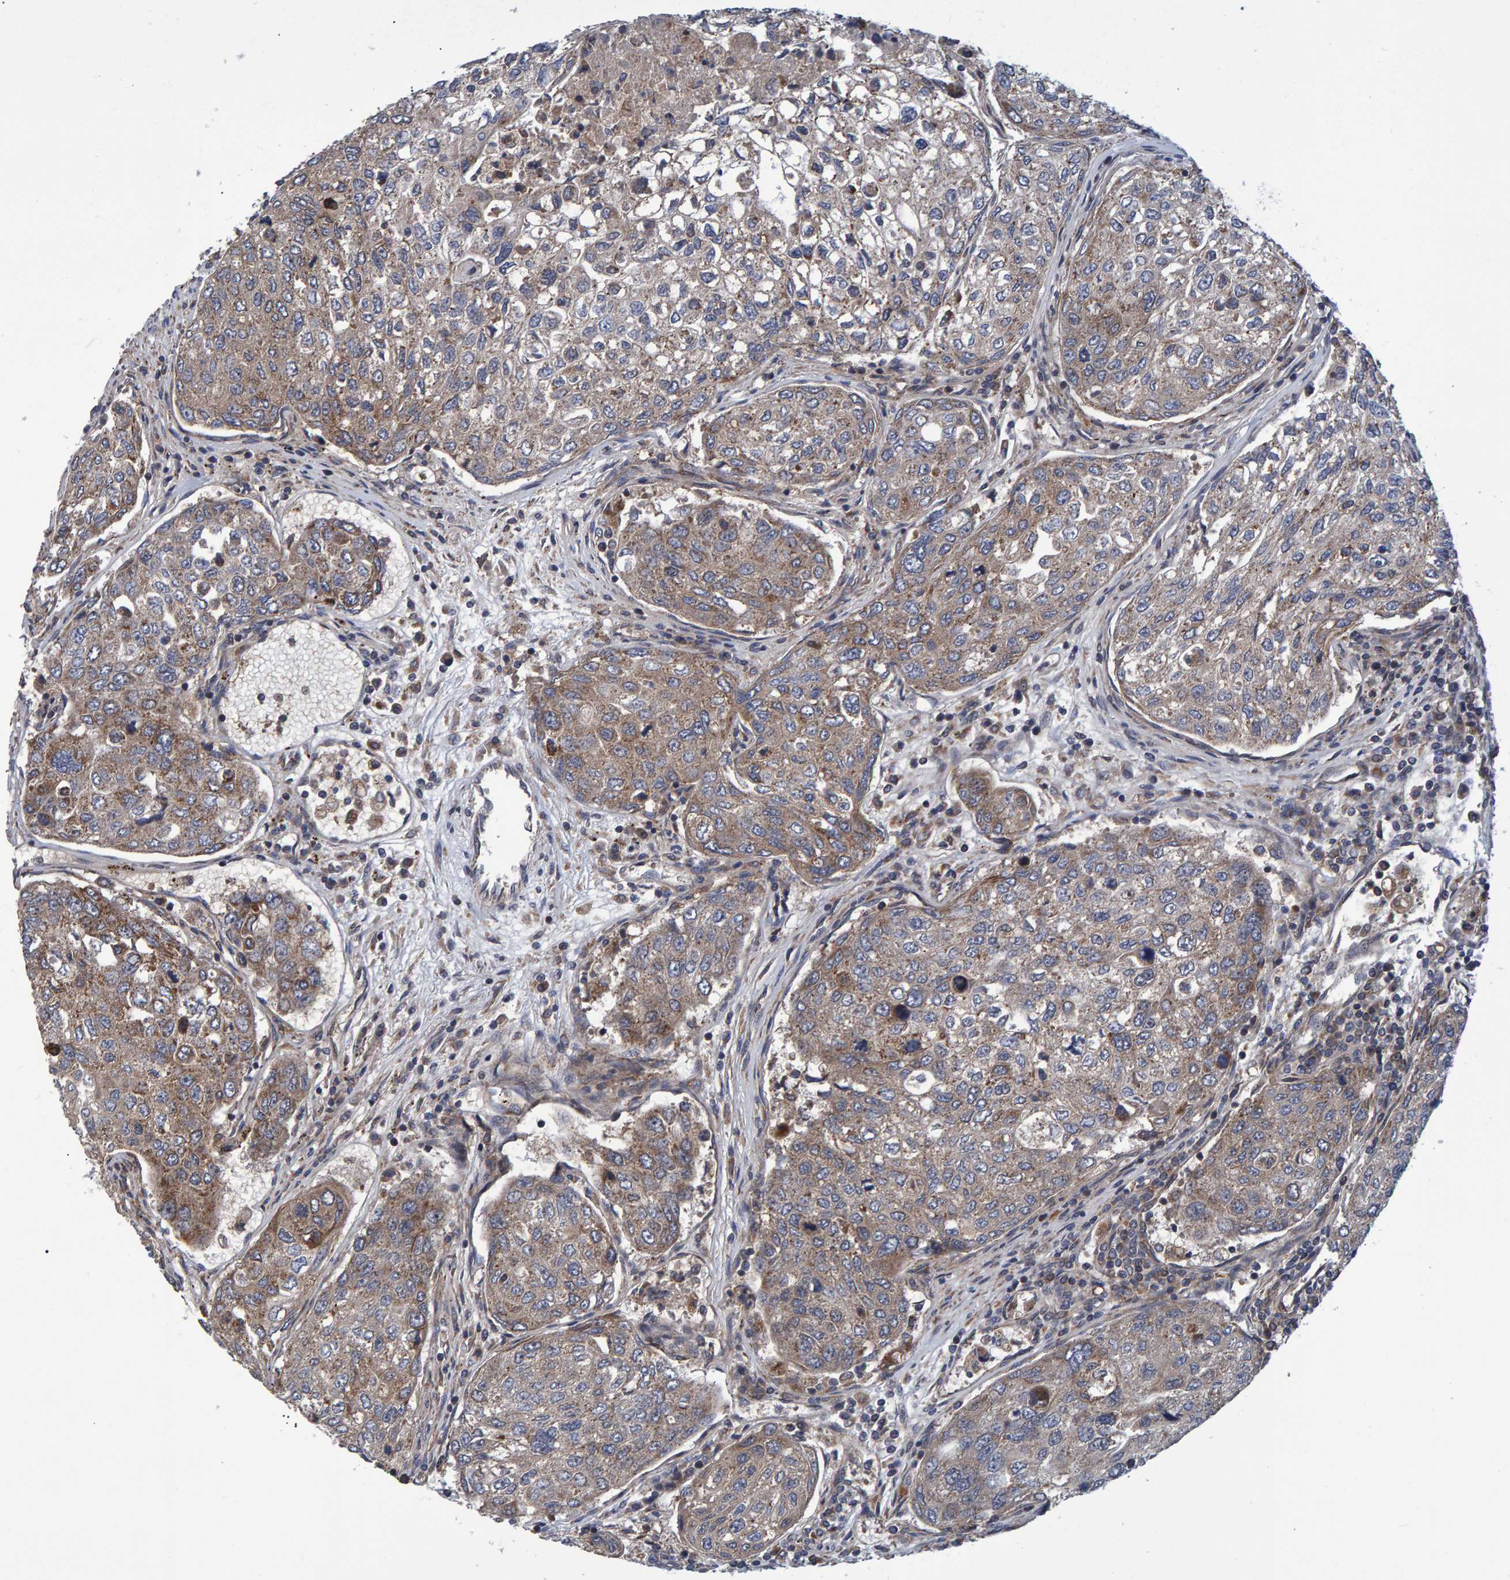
{"staining": {"intensity": "weak", "quantity": "25%-75%", "location": "cytoplasmic/membranous"}, "tissue": "urothelial cancer", "cell_type": "Tumor cells", "image_type": "cancer", "snomed": [{"axis": "morphology", "description": "Urothelial carcinoma, High grade"}, {"axis": "topography", "description": "Lymph node"}, {"axis": "topography", "description": "Urinary bladder"}], "caption": "High-grade urothelial carcinoma stained with immunohistochemistry reveals weak cytoplasmic/membranous staining in approximately 25%-75% of tumor cells. Using DAB (brown) and hematoxylin (blue) stains, captured at high magnification using brightfield microscopy.", "gene": "ATP6V1H", "patient": {"sex": "male", "age": 51}}